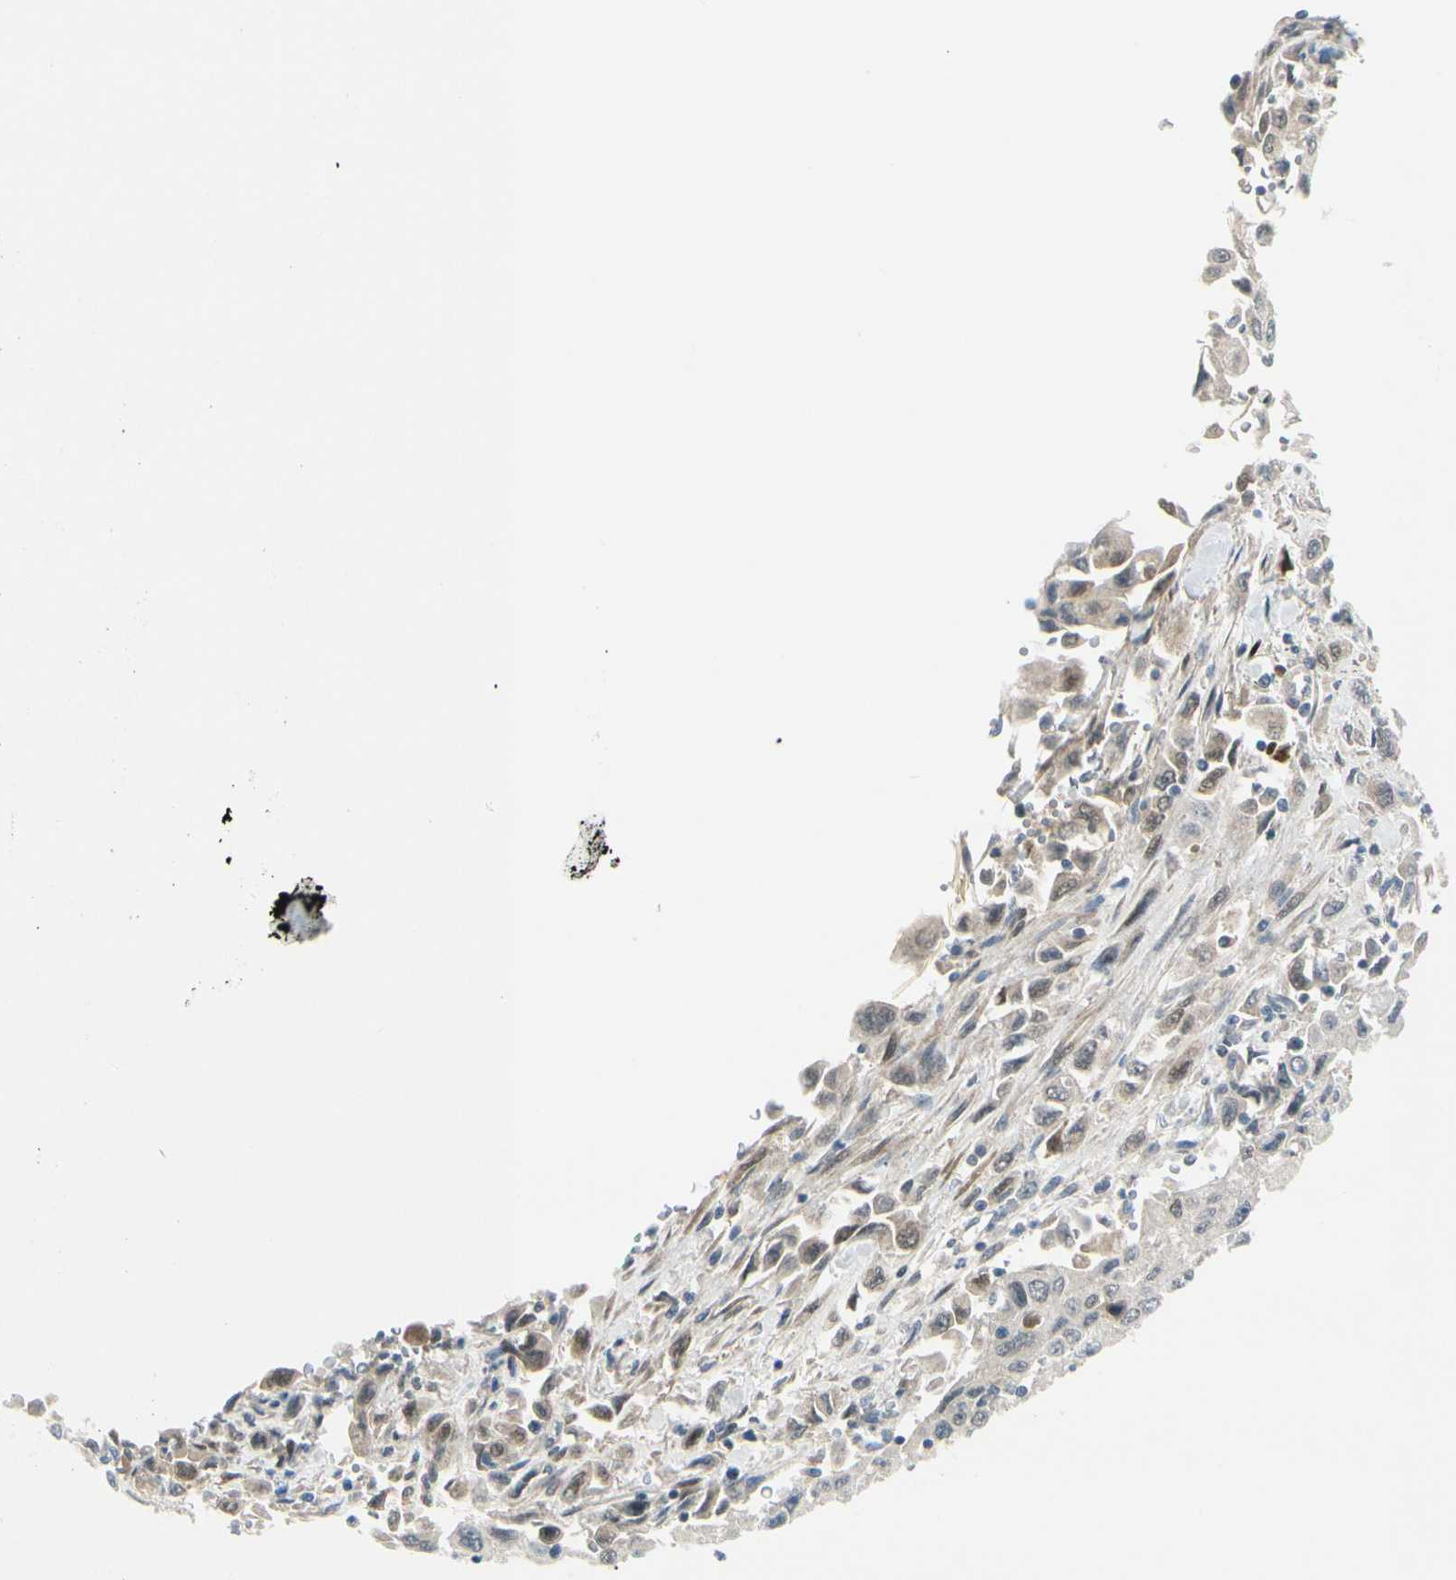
{"staining": {"intensity": "weak", "quantity": "<25%", "location": "cytoplasmic/membranous,nuclear"}, "tissue": "pancreatic cancer", "cell_type": "Tumor cells", "image_type": "cancer", "snomed": [{"axis": "morphology", "description": "Adenocarcinoma, NOS"}, {"axis": "topography", "description": "Pancreas"}], "caption": "Immunohistochemistry (IHC) micrograph of adenocarcinoma (pancreatic) stained for a protein (brown), which exhibits no staining in tumor cells.", "gene": "FHL2", "patient": {"sex": "male", "age": 70}}